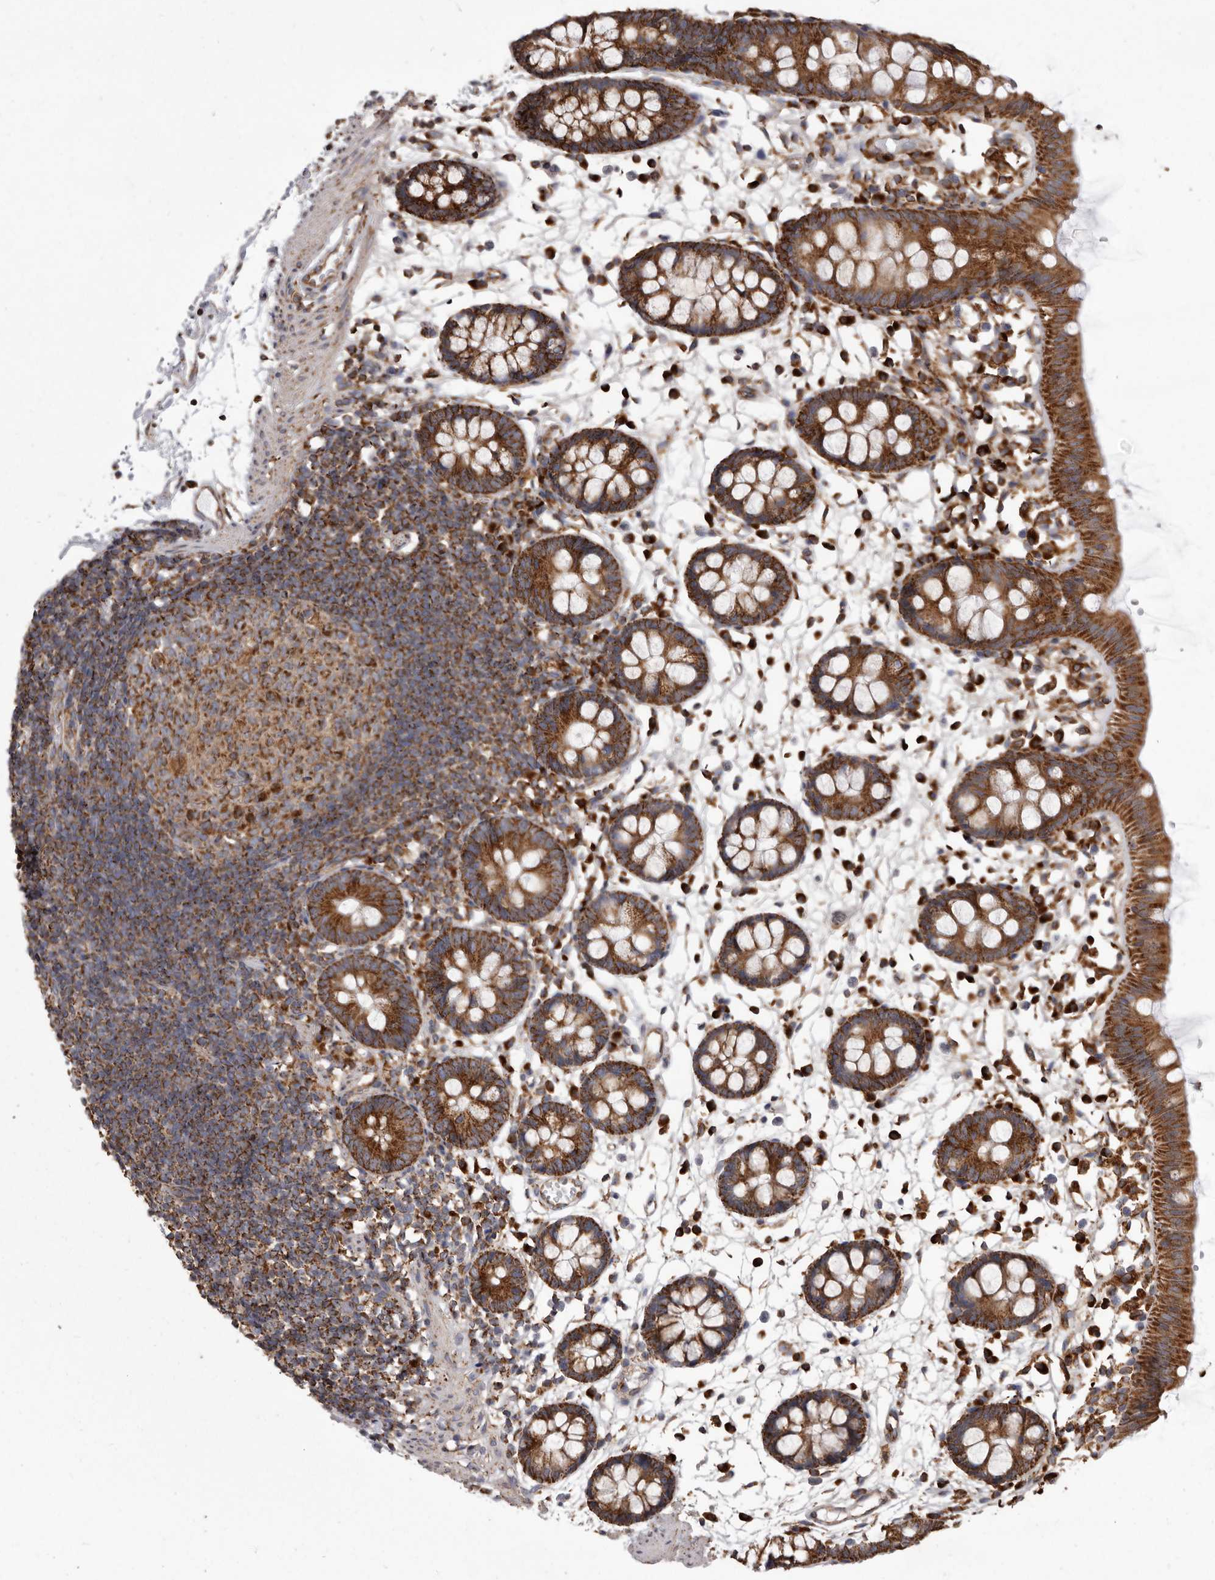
{"staining": {"intensity": "moderate", "quantity": ">75%", "location": "cytoplasmic/membranous"}, "tissue": "colon", "cell_type": "Endothelial cells", "image_type": "normal", "snomed": [{"axis": "morphology", "description": "Normal tissue, NOS"}, {"axis": "topography", "description": "Colon"}], "caption": "DAB (3,3'-diaminobenzidine) immunohistochemical staining of normal colon shows moderate cytoplasmic/membranous protein expression in approximately >75% of endothelial cells. (IHC, brightfield microscopy, high magnification).", "gene": "CDK5RAP3", "patient": {"sex": "male", "age": 56}}